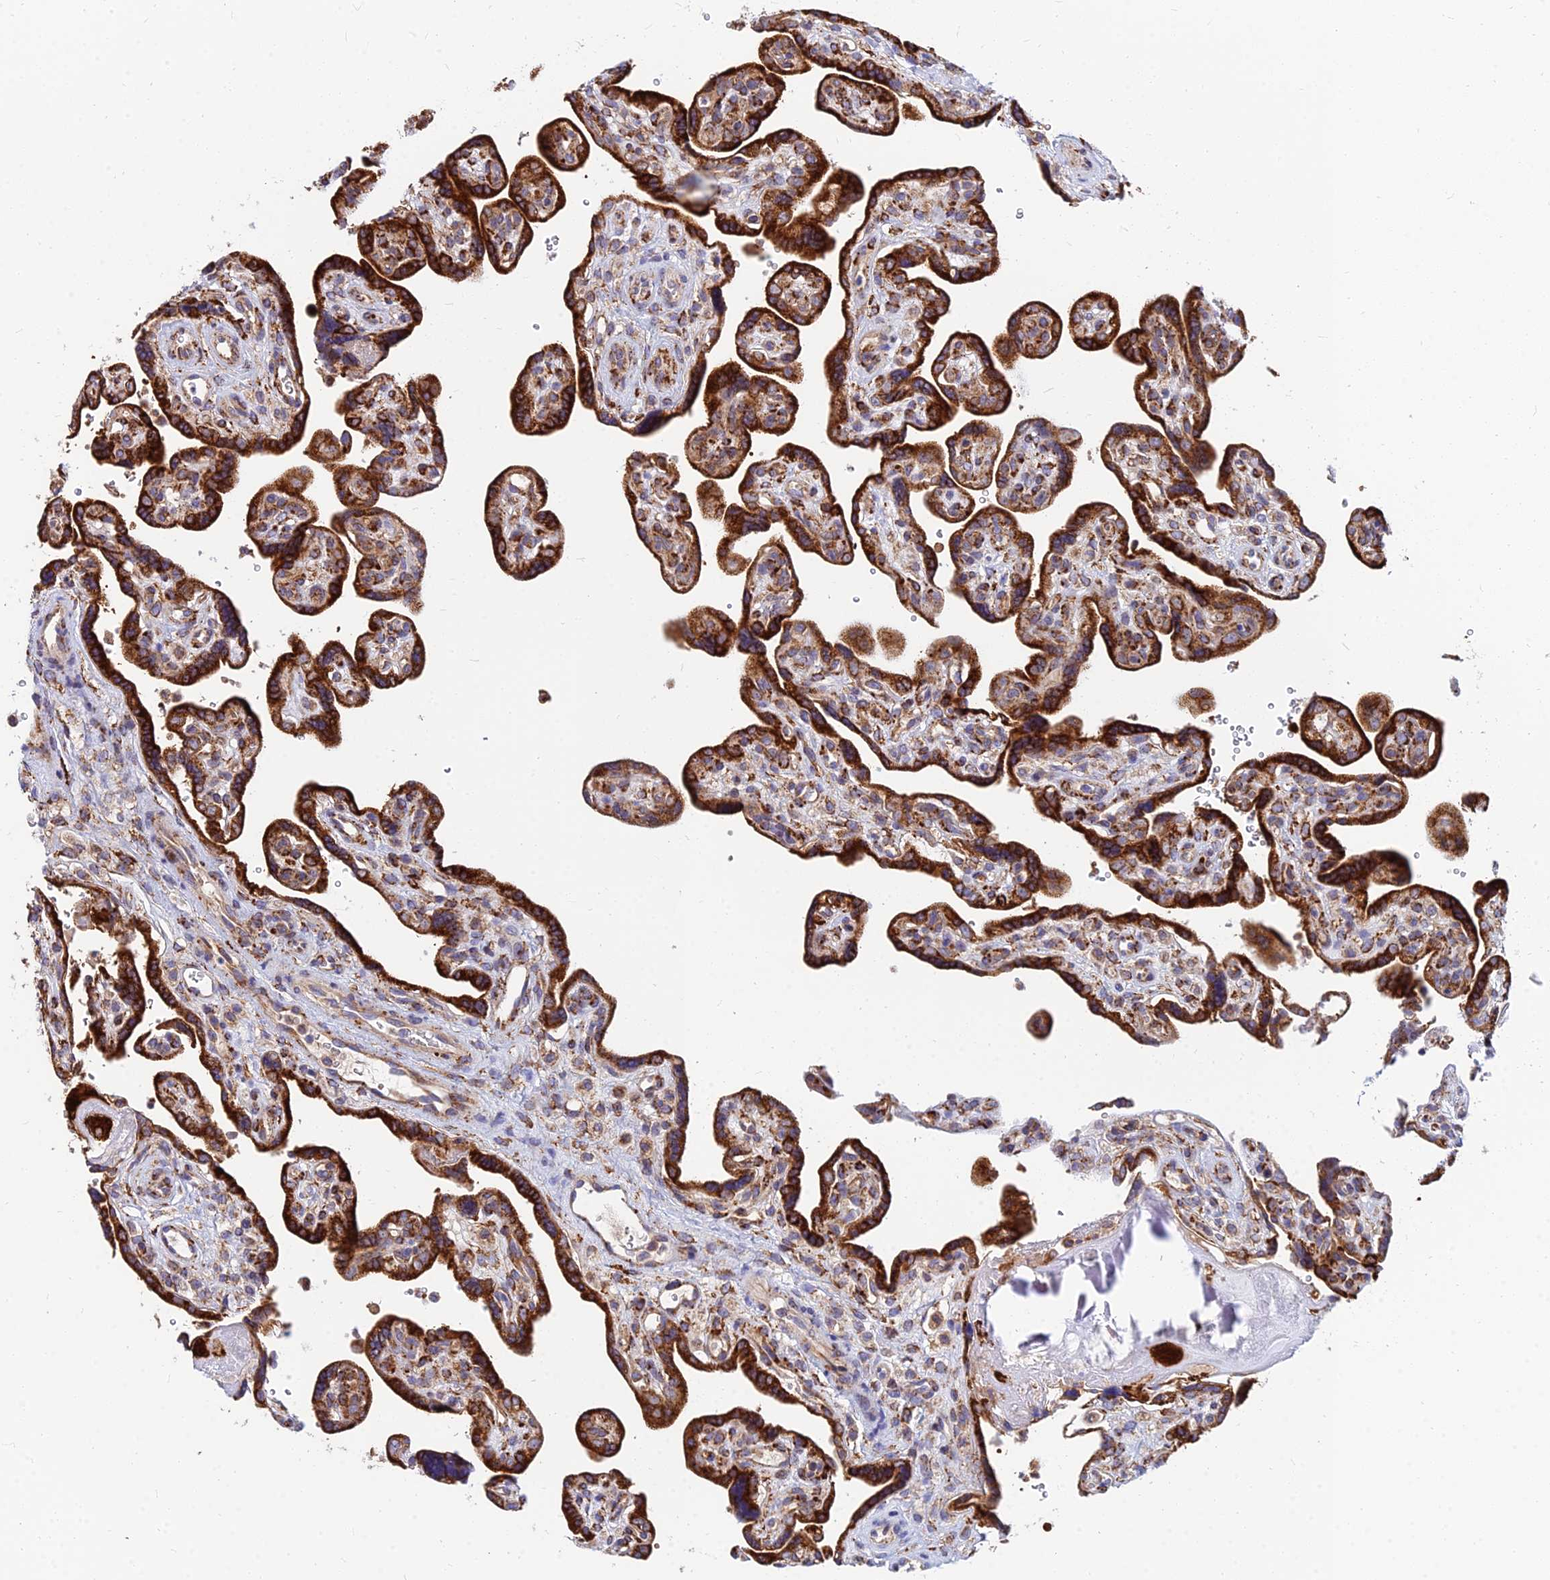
{"staining": {"intensity": "strong", "quantity": ">75%", "location": "cytoplasmic/membranous"}, "tissue": "placenta", "cell_type": "Trophoblastic cells", "image_type": "normal", "snomed": [{"axis": "morphology", "description": "Normal tissue, NOS"}, {"axis": "topography", "description": "Placenta"}], "caption": "Strong cytoplasmic/membranous protein staining is present in approximately >75% of trophoblastic cells in placenta. (DAB (3,3'-diaminobenzidine) = brown stain, brightfield microscopy at high magnification).", "gene": "CCT6A", "patient": {"sex": "female", "age": 39}}